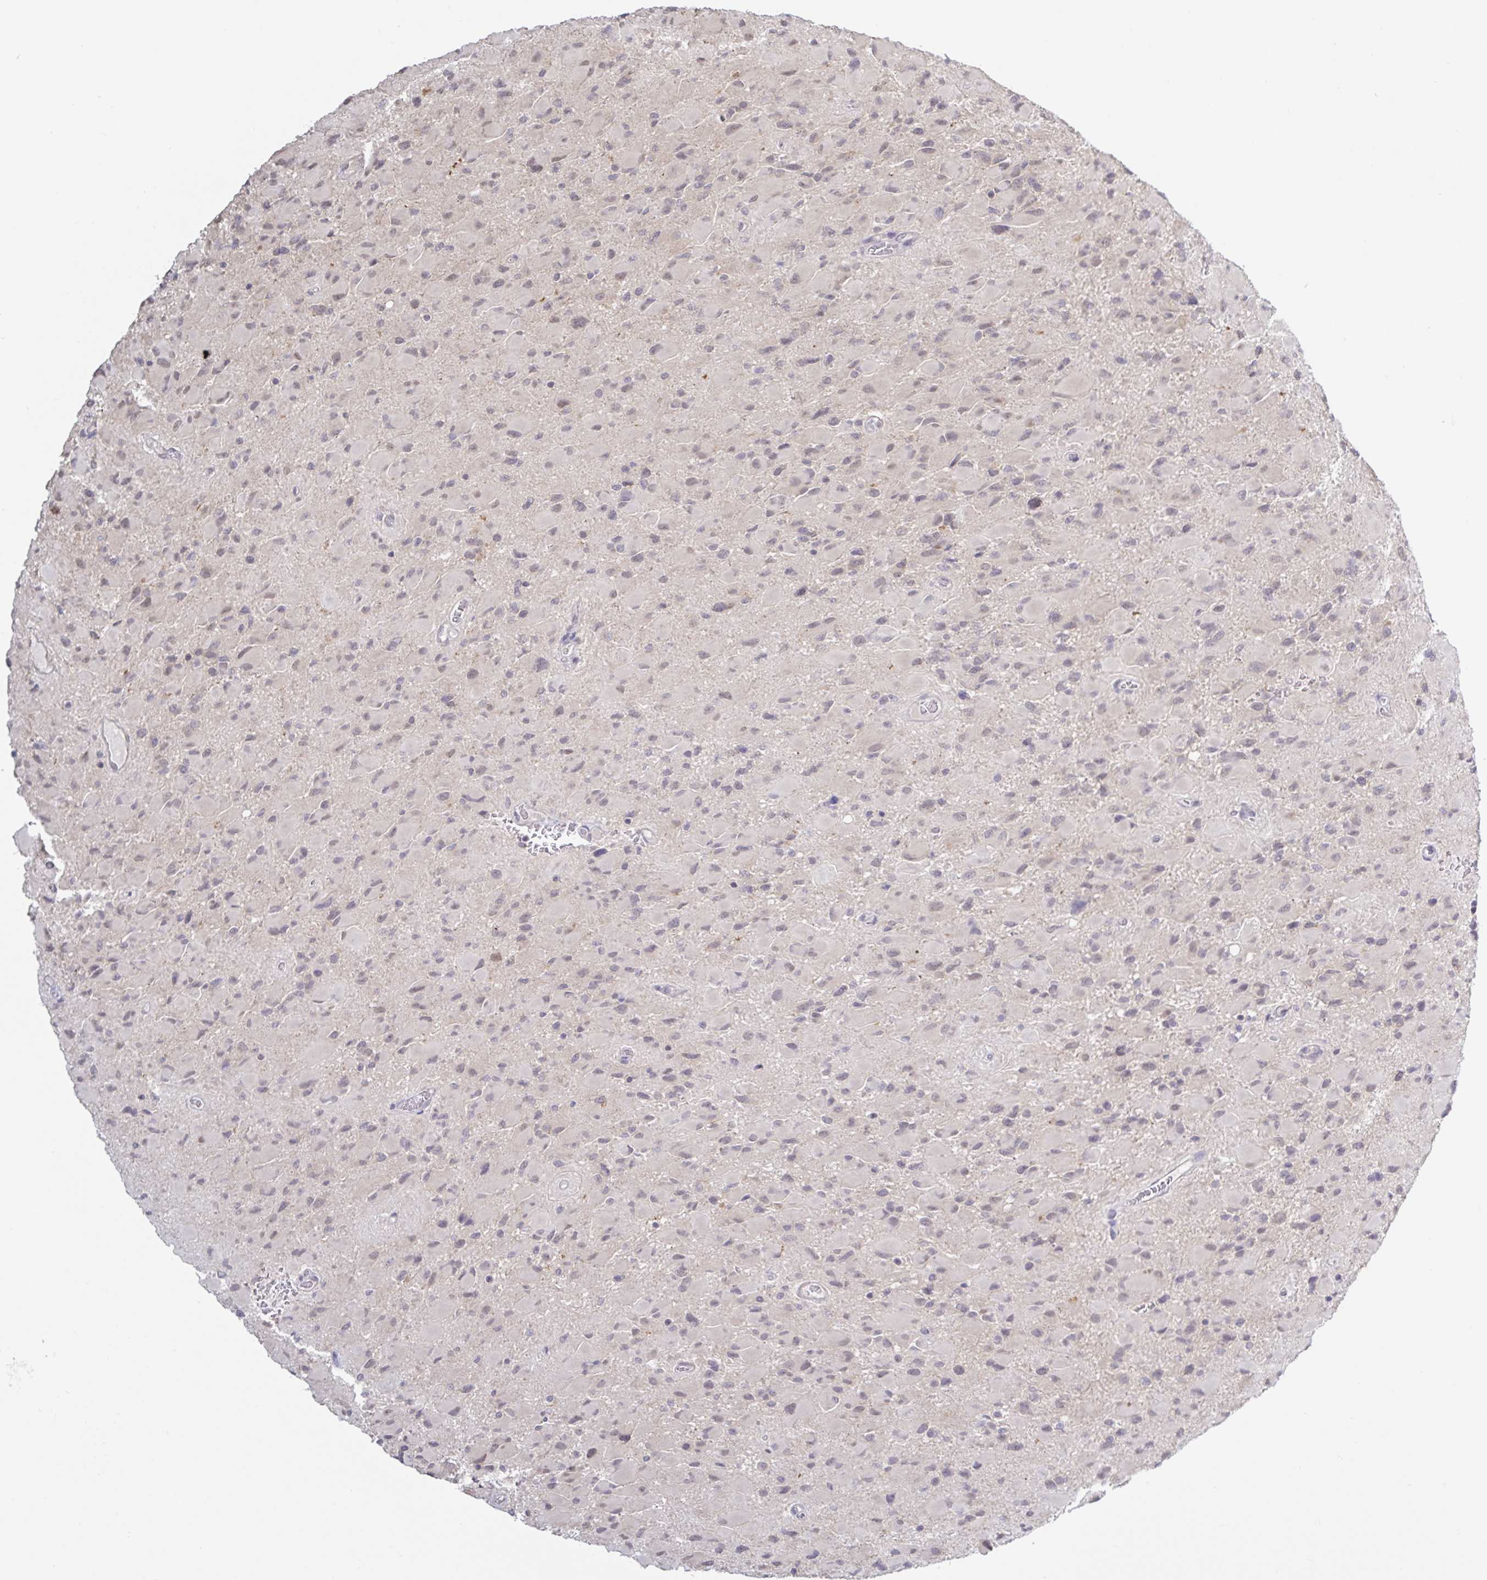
{"staining": {"intensity": "weak", "quantity": "25%-75%", "location": "nuclear"}, "tissue": "glioma", "cell_type": "Tumor cells", "image_type": "cancer", "snomed": [{"axis": "morphology", "description": "Glioma, malignant, High grade"}, {"axis": "topography", "description": "Cerebral cortex"}], "caption": "Immunohistochemistry micrograph of neoplastic tissue: human malignant glioma (high-grade) stained using IHC displays low levels of weak protein expression localized specifically in the nuclear of tumor cells, appearing as a nuclear brown color.", "gene": "HYPK", "patient": {"sex": "female", "age": 36}}